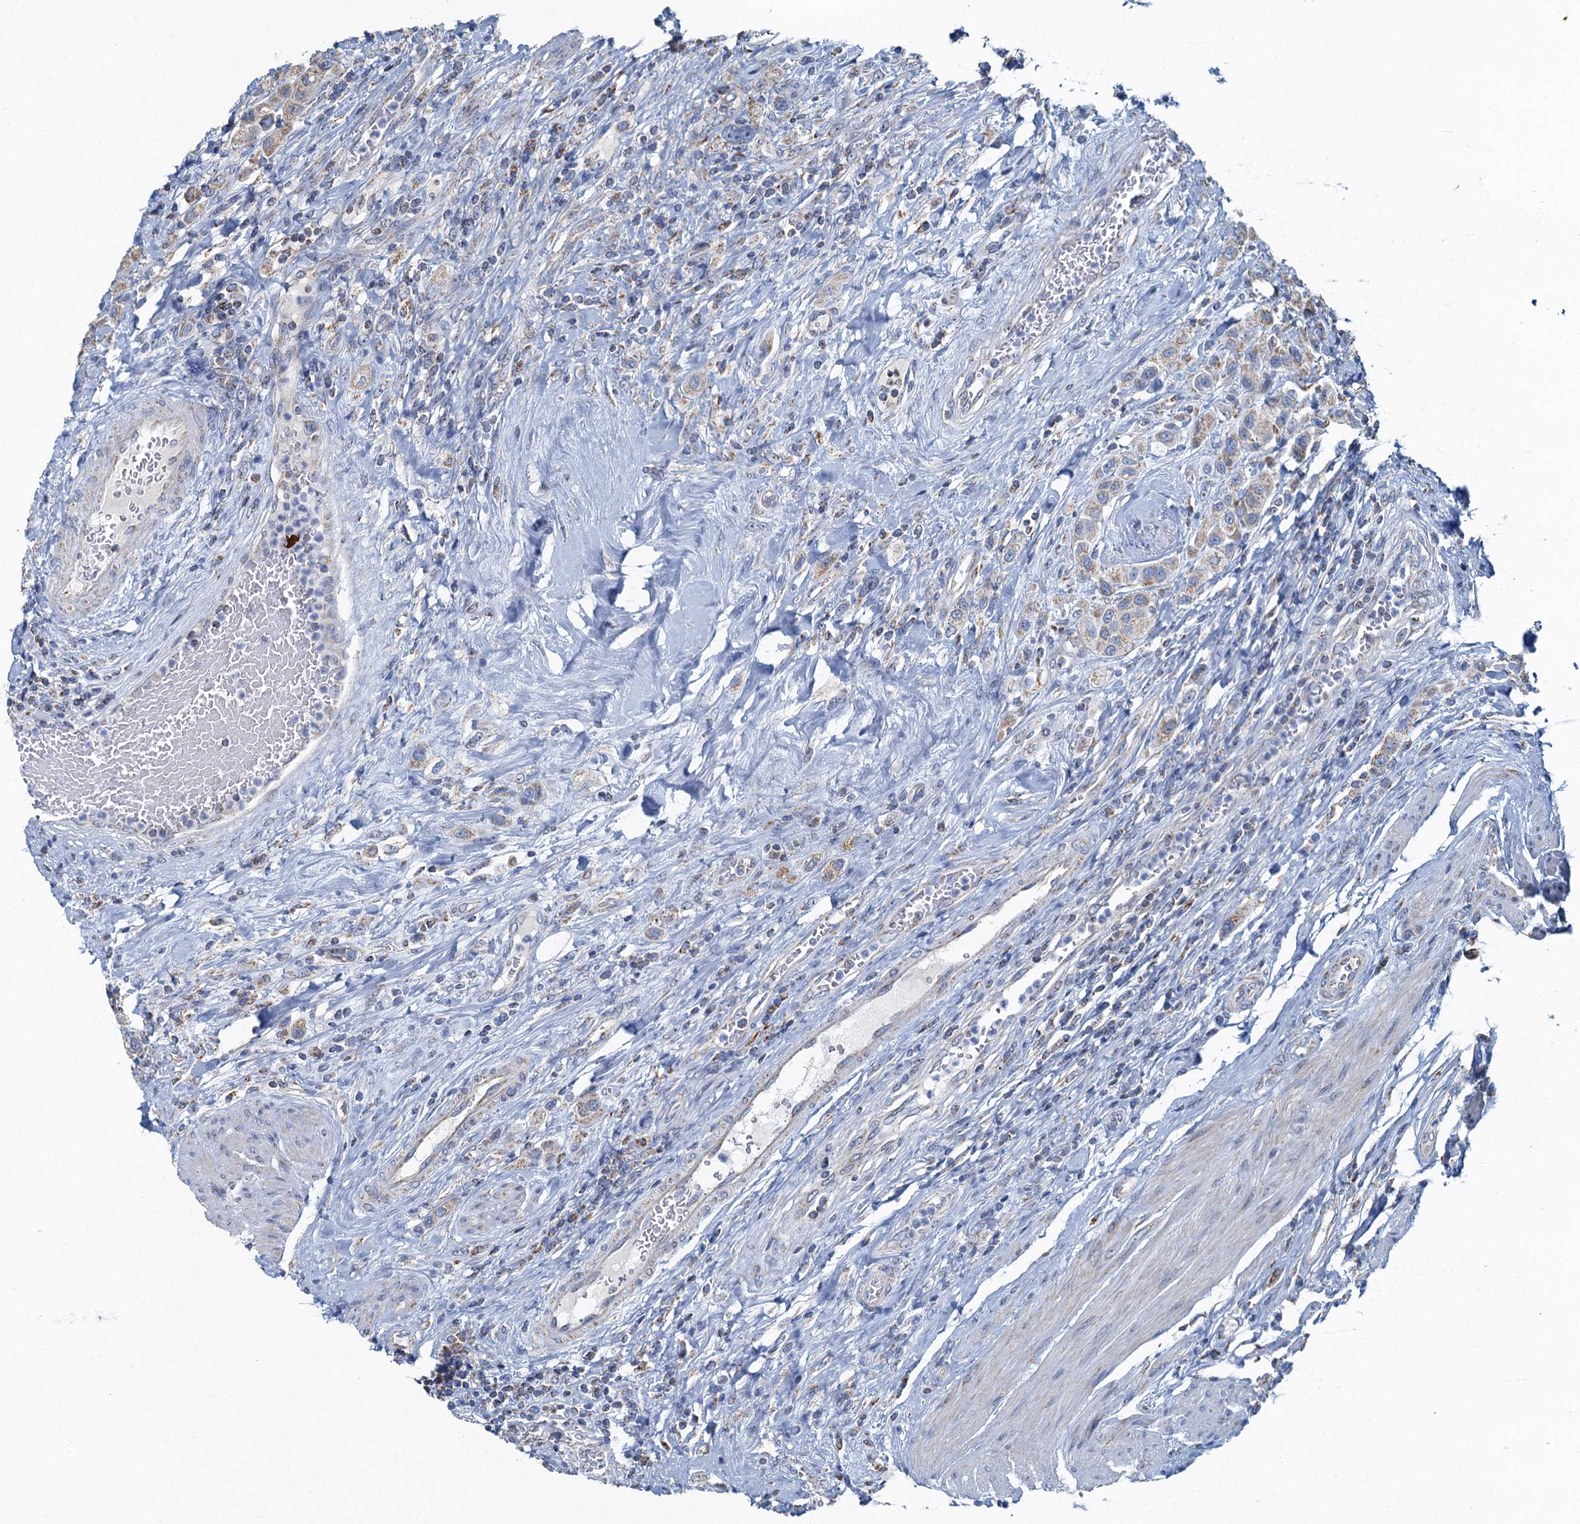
{"staining": {"intensity": "weak", "quantity": "25%-75%", "location": "cytoplasmic/membranous"}, "tissue": "urothelial cancer", "cell_type": "Tumor cells", "image_type": "cancer", "snomed": [{"axis": "morphology", "description": "Urothelial carcinoma, High grade"}, {"axis": "topography", "description": "Urinary bladder"}], "caption": "Urothelial carcinoma (high-grade) stained with immunohistochemistry (IHC) exhibits weak cytoplasmic/membranous staining in approximately 25%-75% of tumor cells. (DAB (3,3'-diaminobenzidine) IHC with brightfield microscopy, high magnification).", "gene": "RAD9B", "patient": {"sex": "male", "age": 50}}